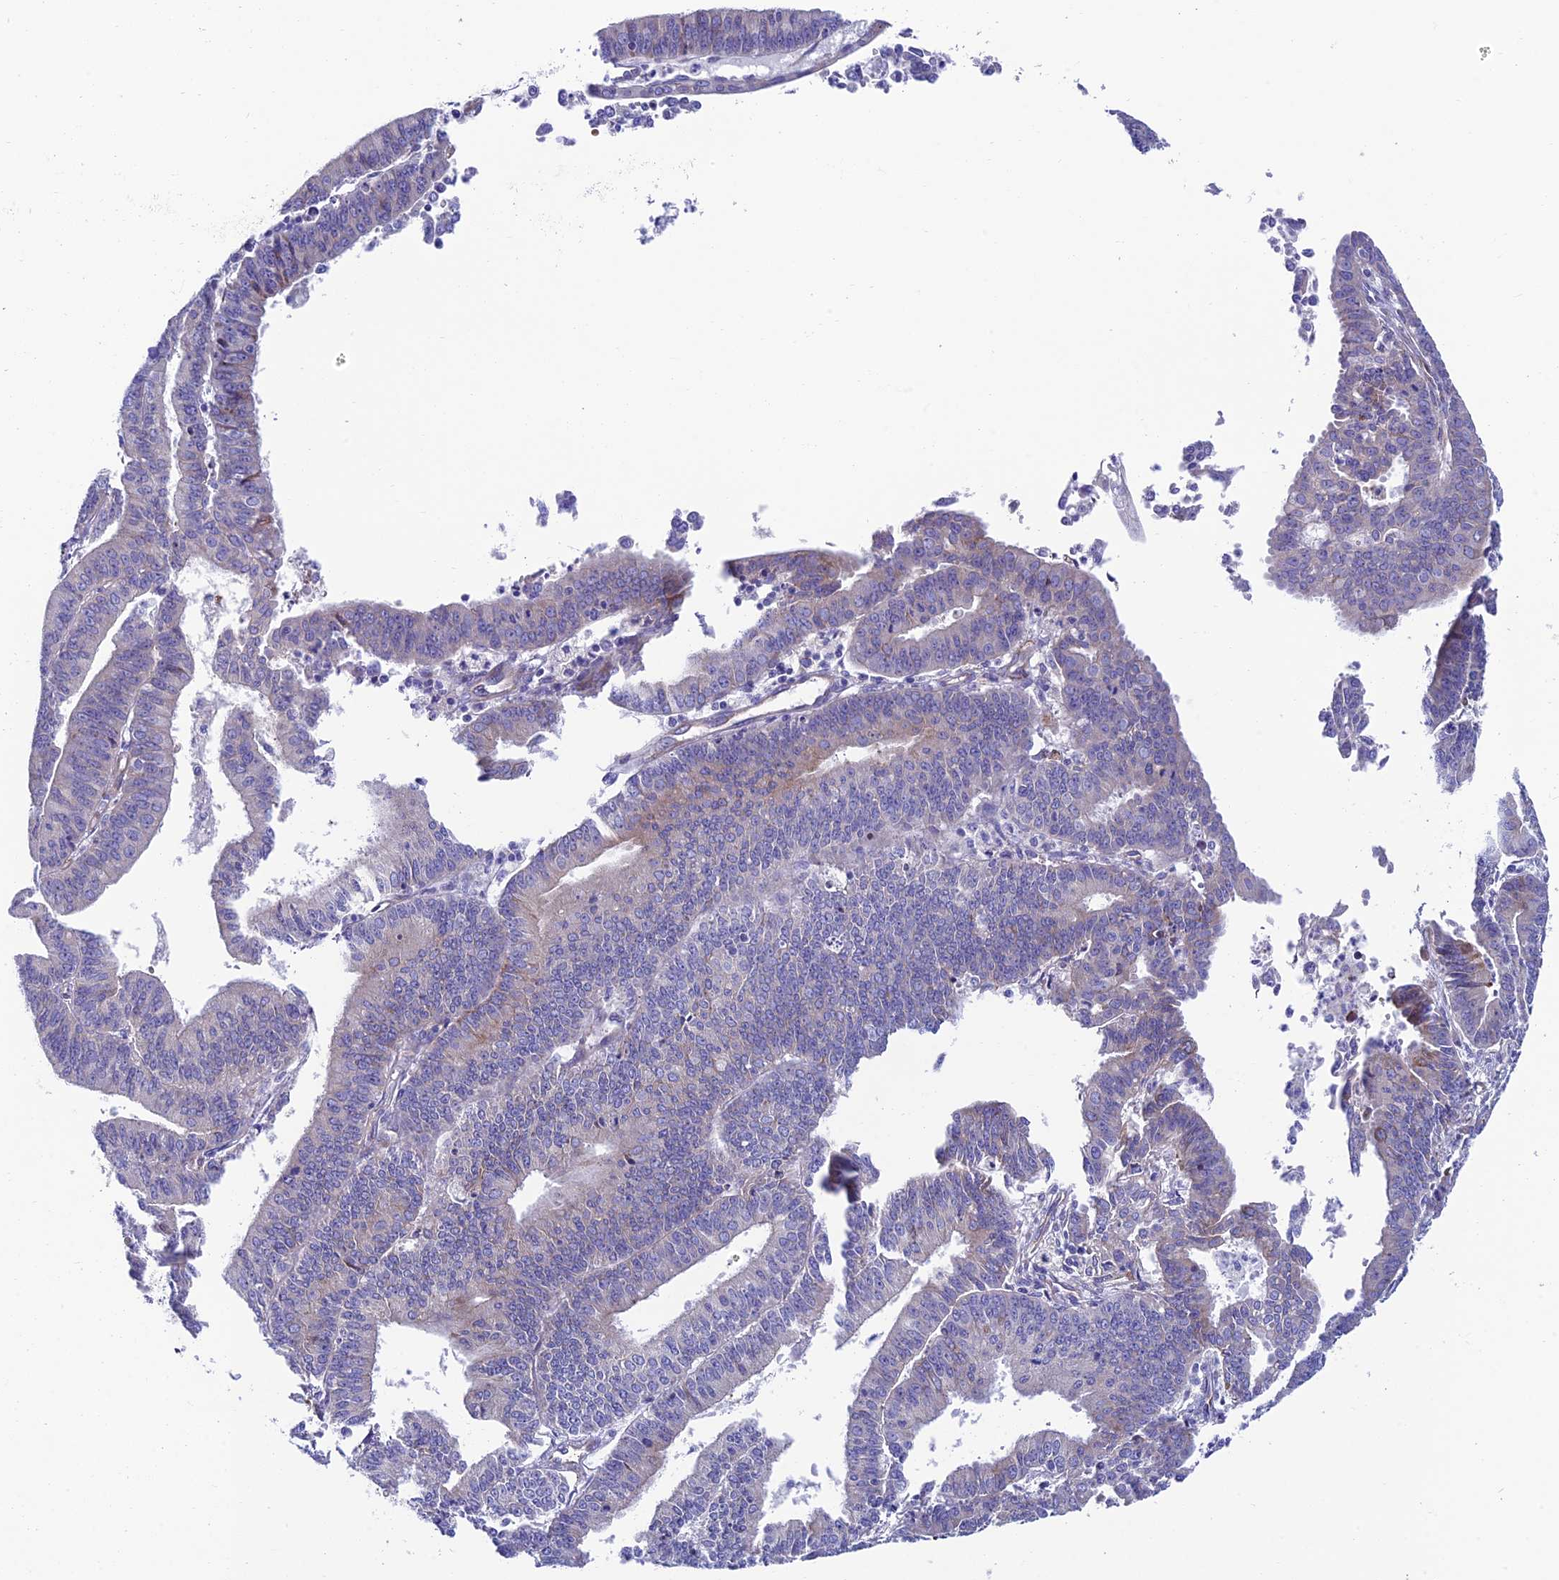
{"staining": {"intensity": "weak", "quantity": "<25%", "location": "cytoplasmic/membranous"}, "tissue": "endometrial cancer", "cell_type": "Tumor cells", "image_type": "cancer", "snomed": [{"axis": "morphology", "description": "Adenocarcinoma, NOS"}, {"axis": "topography", "description": "Endometrium"}], "caption": "The immunohistochemistry (IHC) photomicrograph has no significant positivity in tumor cells of endometrial cancer tissue. (Stains: DAB immunohistochemistry (IHC) with hematoxylin counter stain, Microscopy: brightfield microscopy at high magnification).", "gene": "MACIR", "patient": {"sex": "female", "age": 73}}